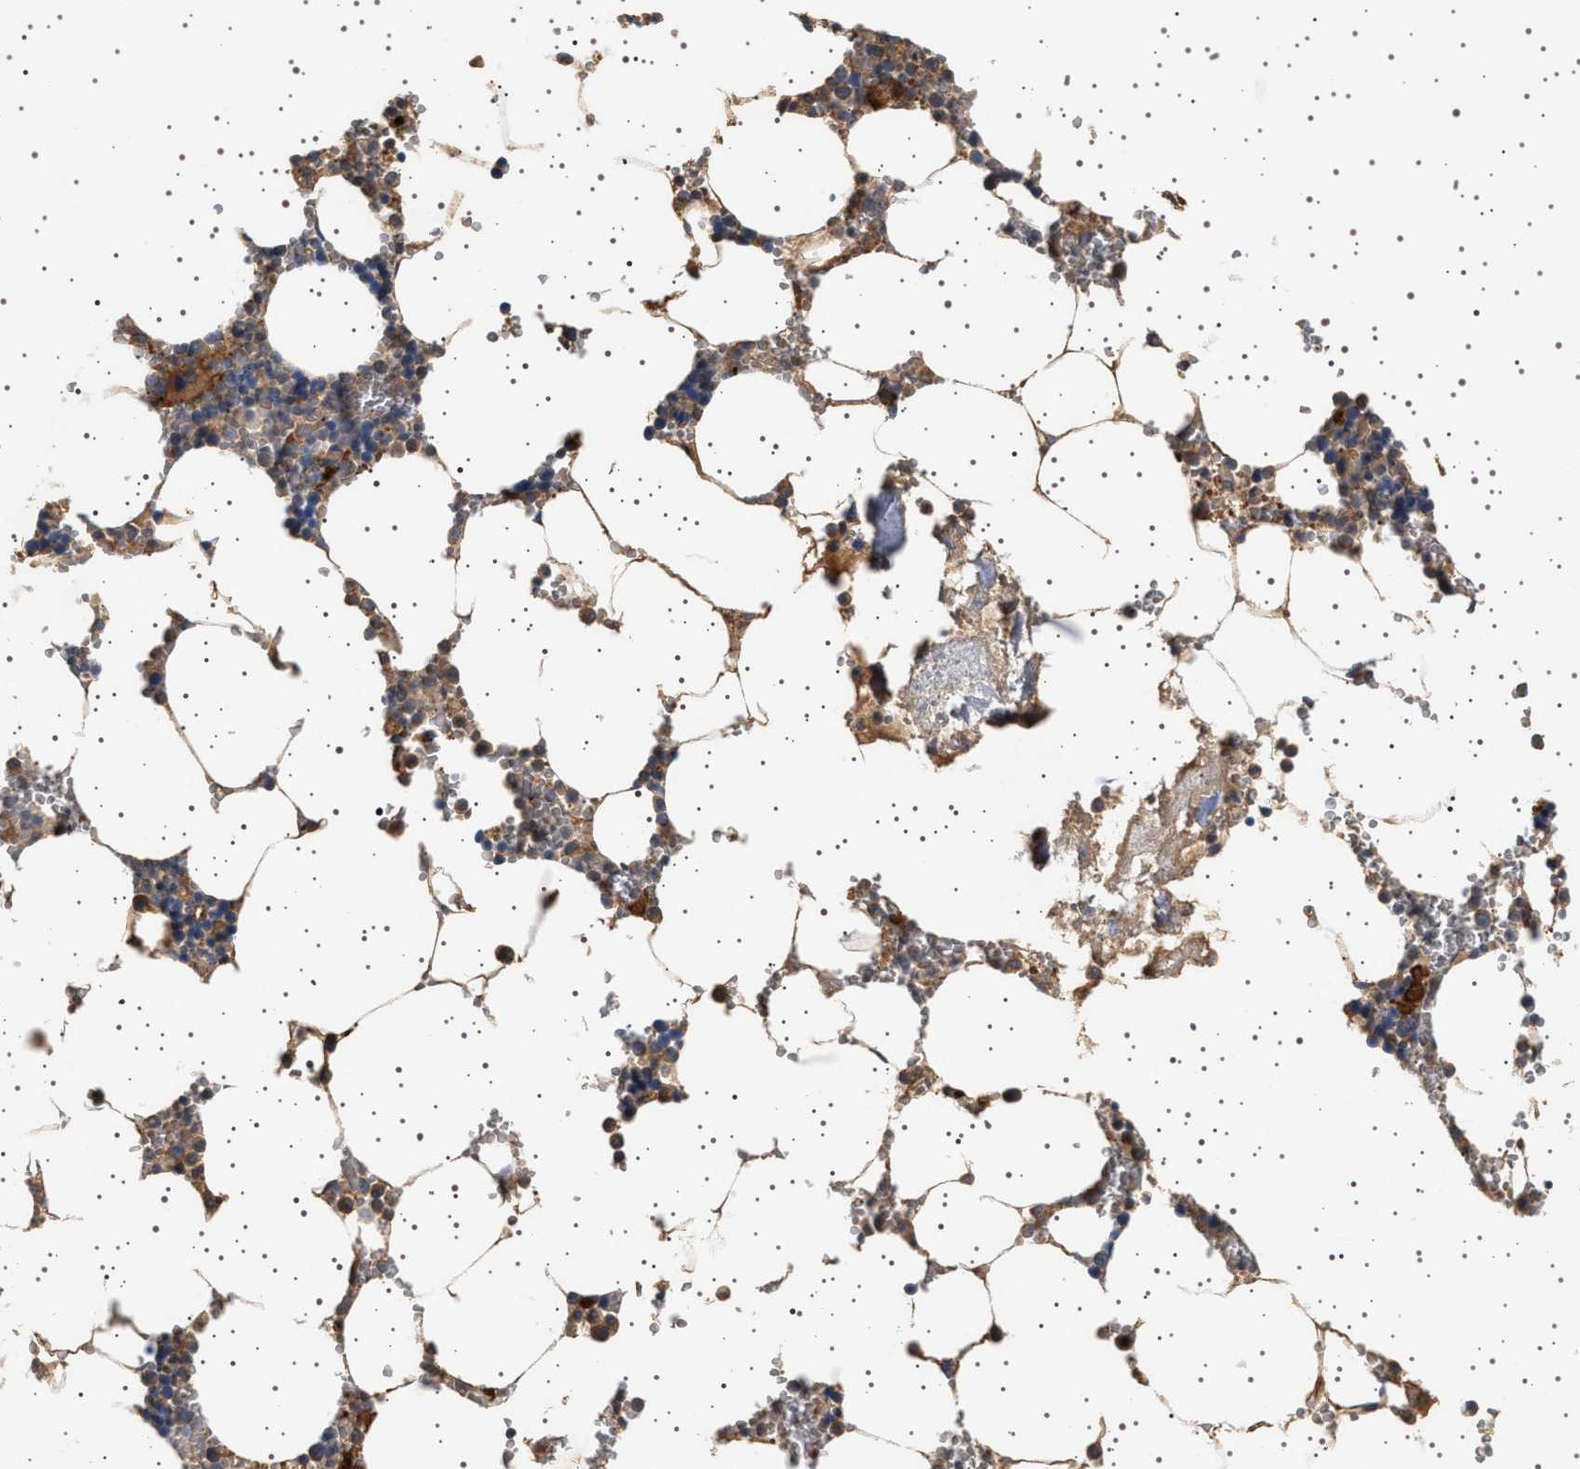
{"staining": {"intensity": "moderate", "quantity": "<25%", "location": "cytoplasmic/membranous"}, "tissue": "bone marrow", "cell_type": "Hematopoietic cells", "image_type": "normal", "snomed": [{"axis": "morphology", "description": "Normal tissue, NOS"}, {"axis": "topography", "description": "Bone marrow"}], "caption": "An IHC micrograph of normal tissue is shown. Protein staining in brown labels moderate cytoplasmic/membranous positivity in bone marrow within hematopoietic cells. The staining was performed using DAB (3,3'-diaminobenzidine), with brown indicating positive protein expression. Nuclei are stained blue with hematoxylin.", "gene": "GUCY1B1", "patient": {"sex": "male", "age": 70}}